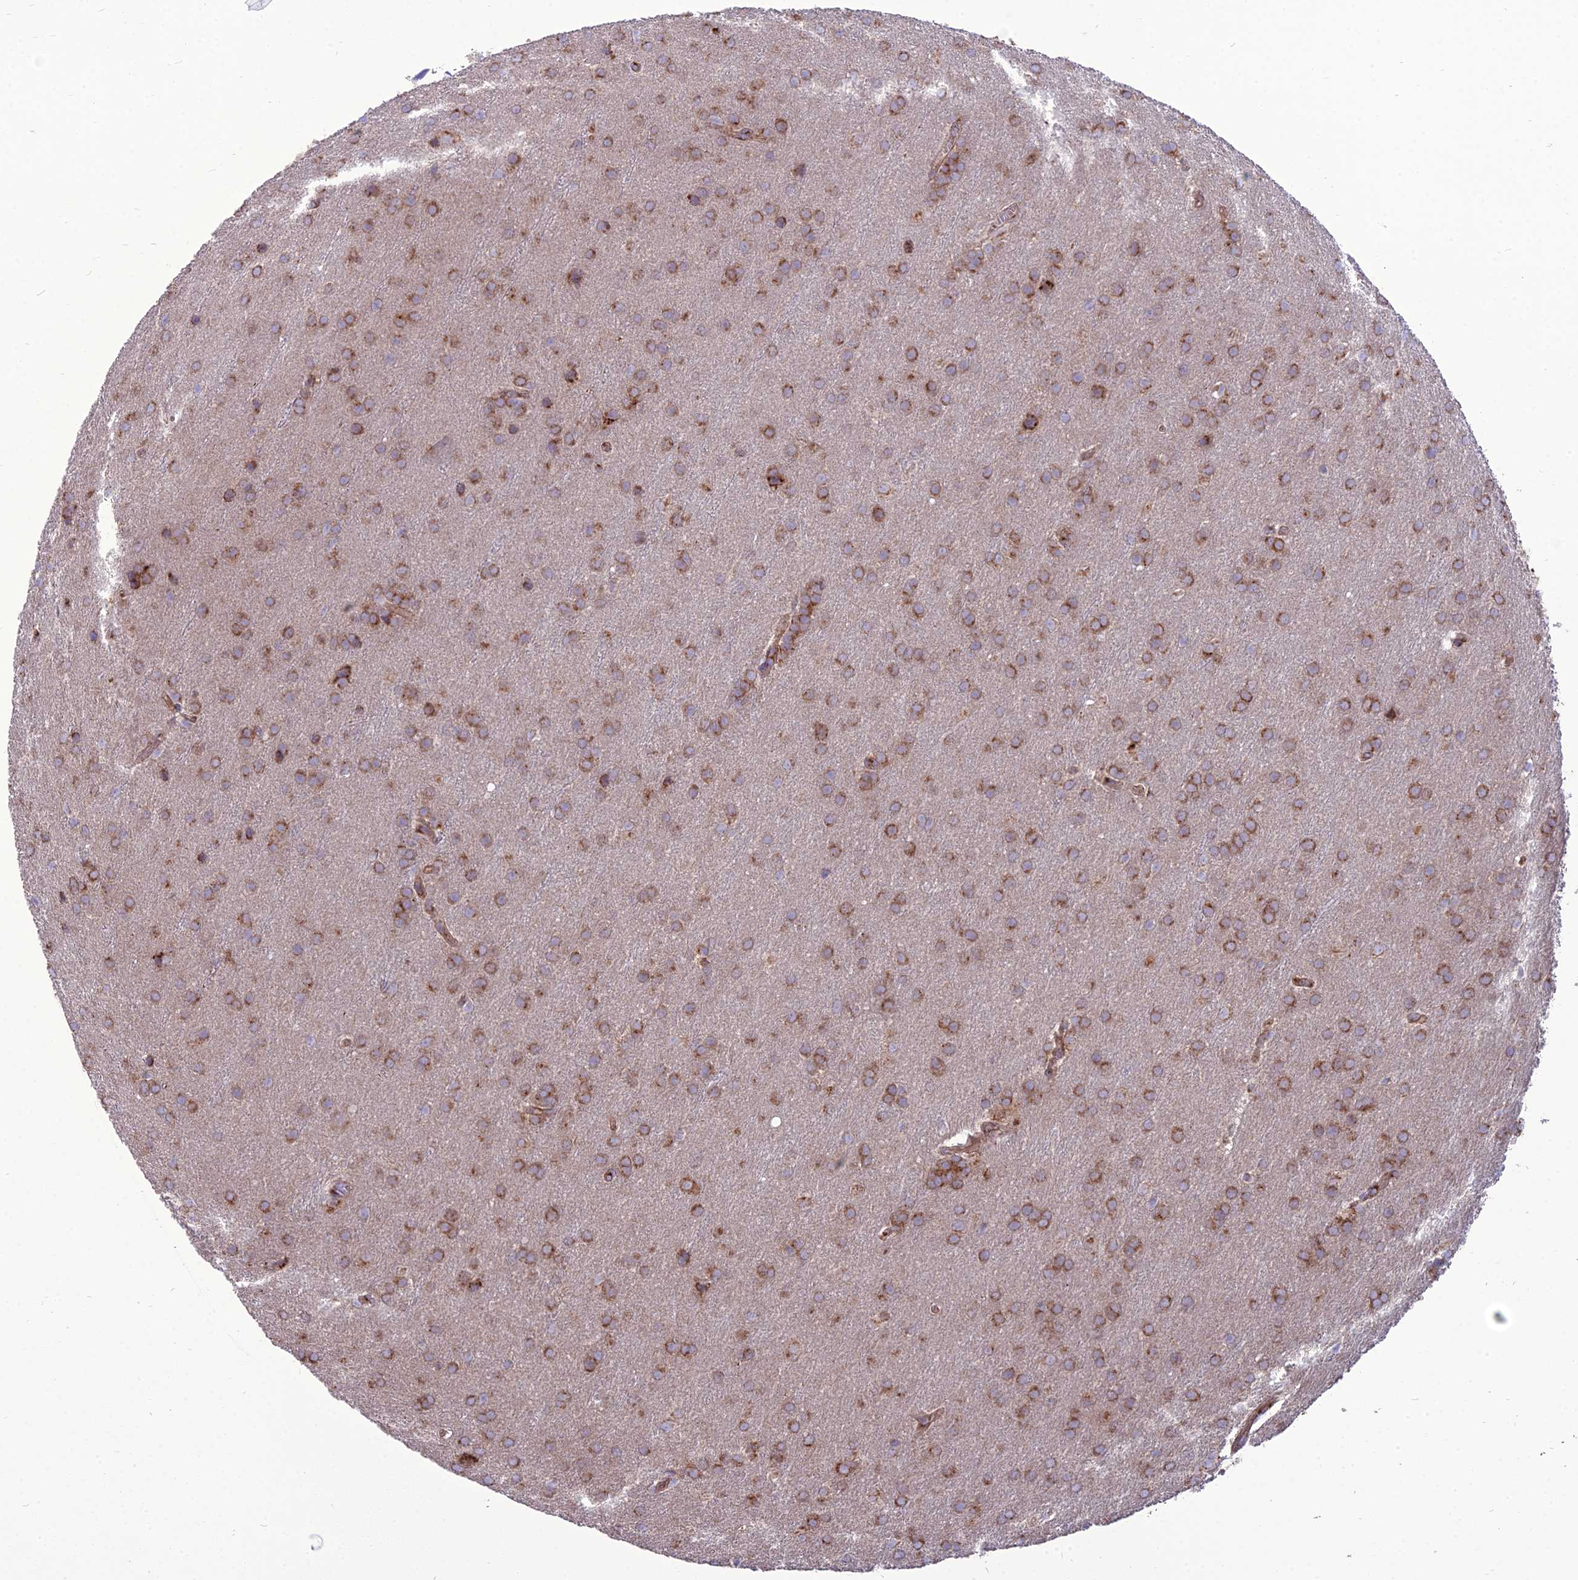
{"staining": {"intensity": "moderate", "quantity": ">75%", "location": "cytoplasmic/membranous"}, "tissue": "glioma", "cell_type": "Tumor cells", "image_type": "cancer", "snomed": [{"axis": "morphology", "description": "Glioma, malignant, Low grade"}, {"axis": "topography", "description": "Brain"}], "caption": "Moderate cytoplasmic/membranous expression for a protein is seen in approximately >75% of tumor cells of low-grade glioma (malignant) using immunohistochemistry.", "gene": "SPRYD7", "patient": {"sex": "female", "age": 32}}